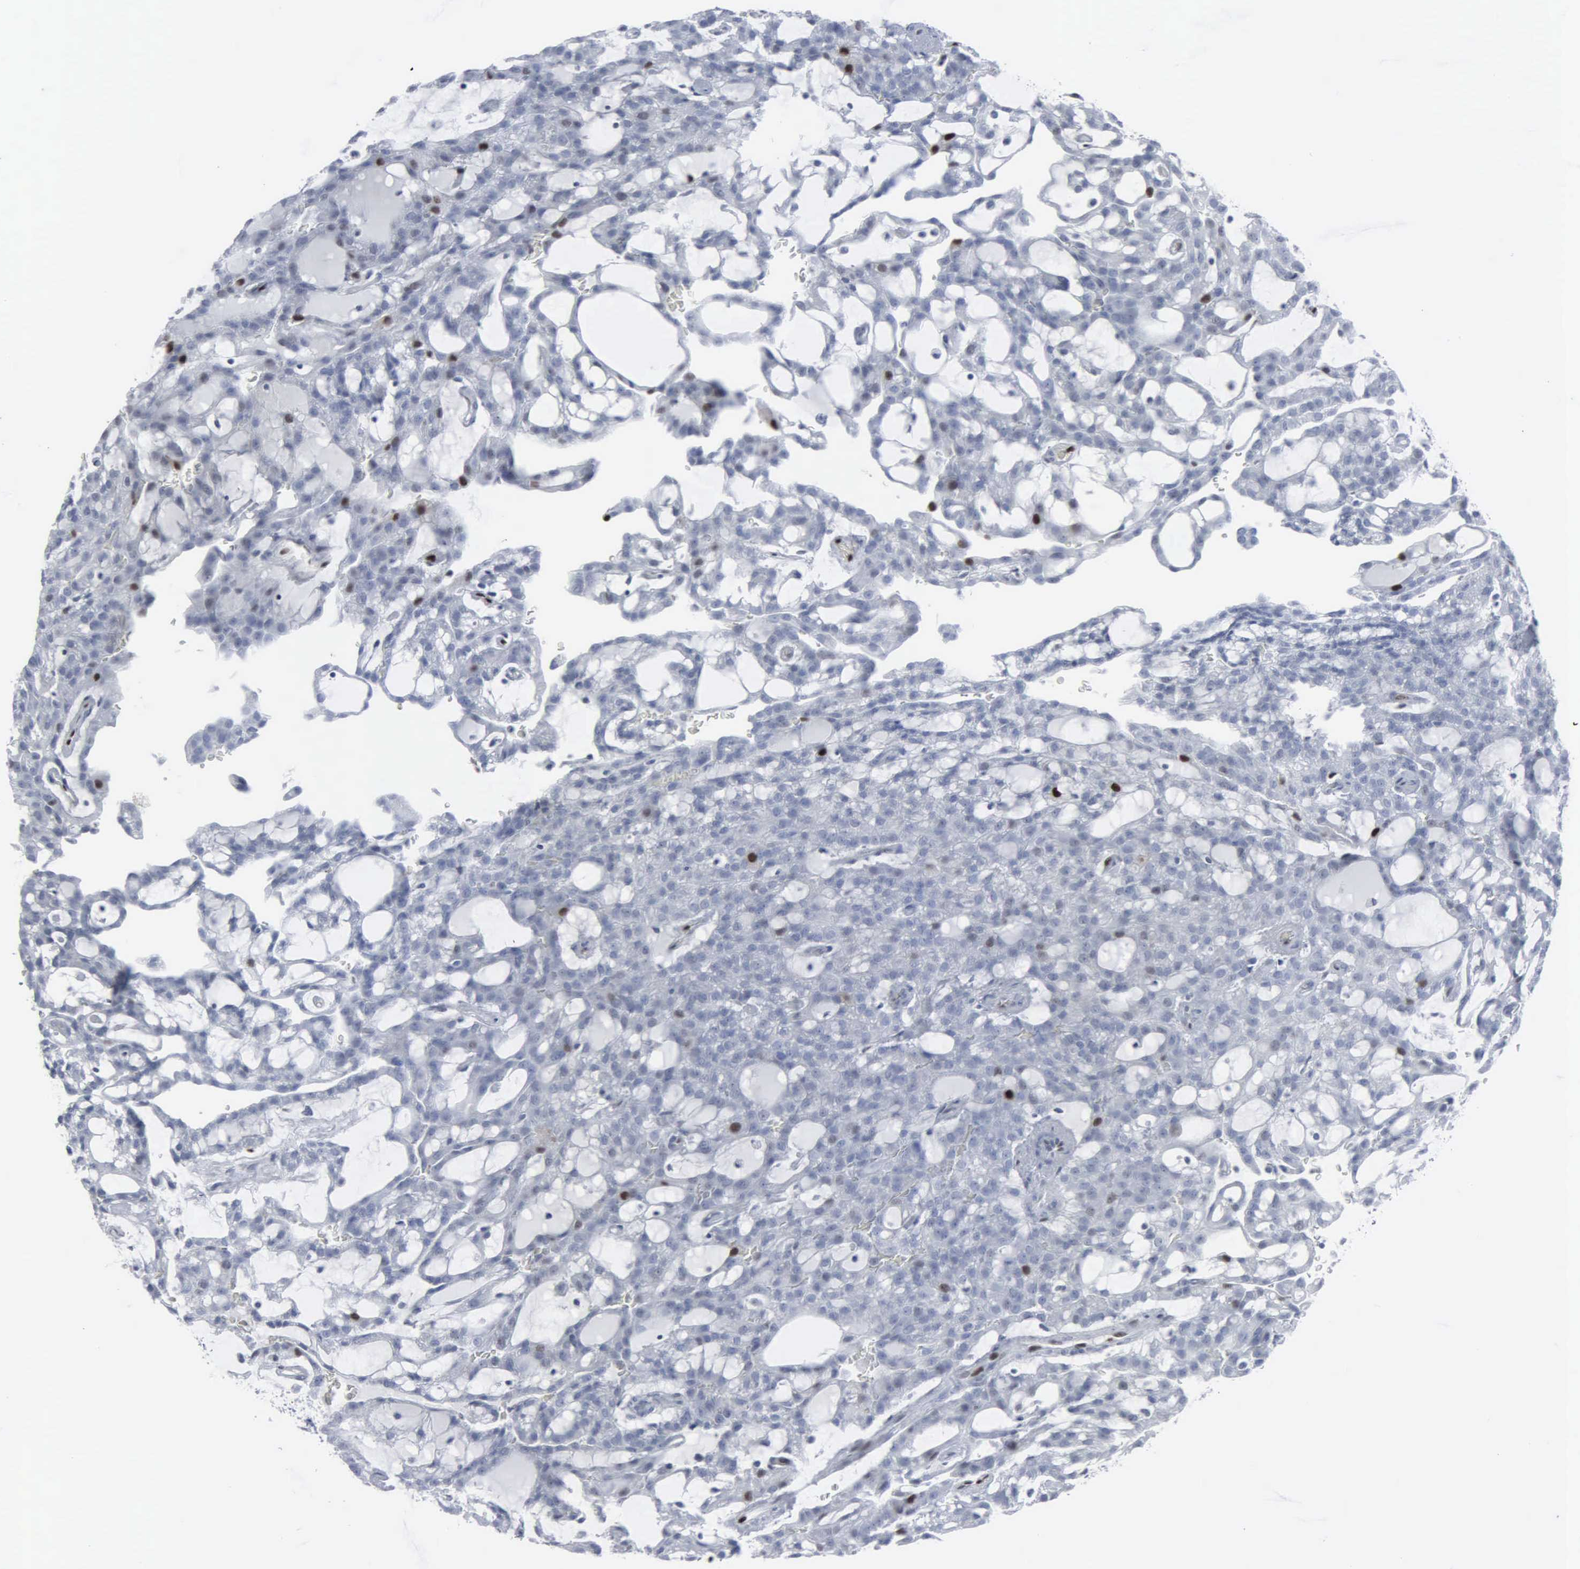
{"staining": {"intensity": "negative", "quantity": "none", "location": "none"}, "tissue": "renal cancer", "cell_type": "Tumor cells", "image_type": "cancer", "snomed": [{"axis": "morphology", "description": "Adenocarcinoma, NOS"}, {"axis": "topography", "description": "Kidney"}], "caption": "A micrograph of renal cancer stained for a protein shows no brown staining in tumor cells.", "gene": "CCND3", "patient": {"sex": "male", "age": 63}}